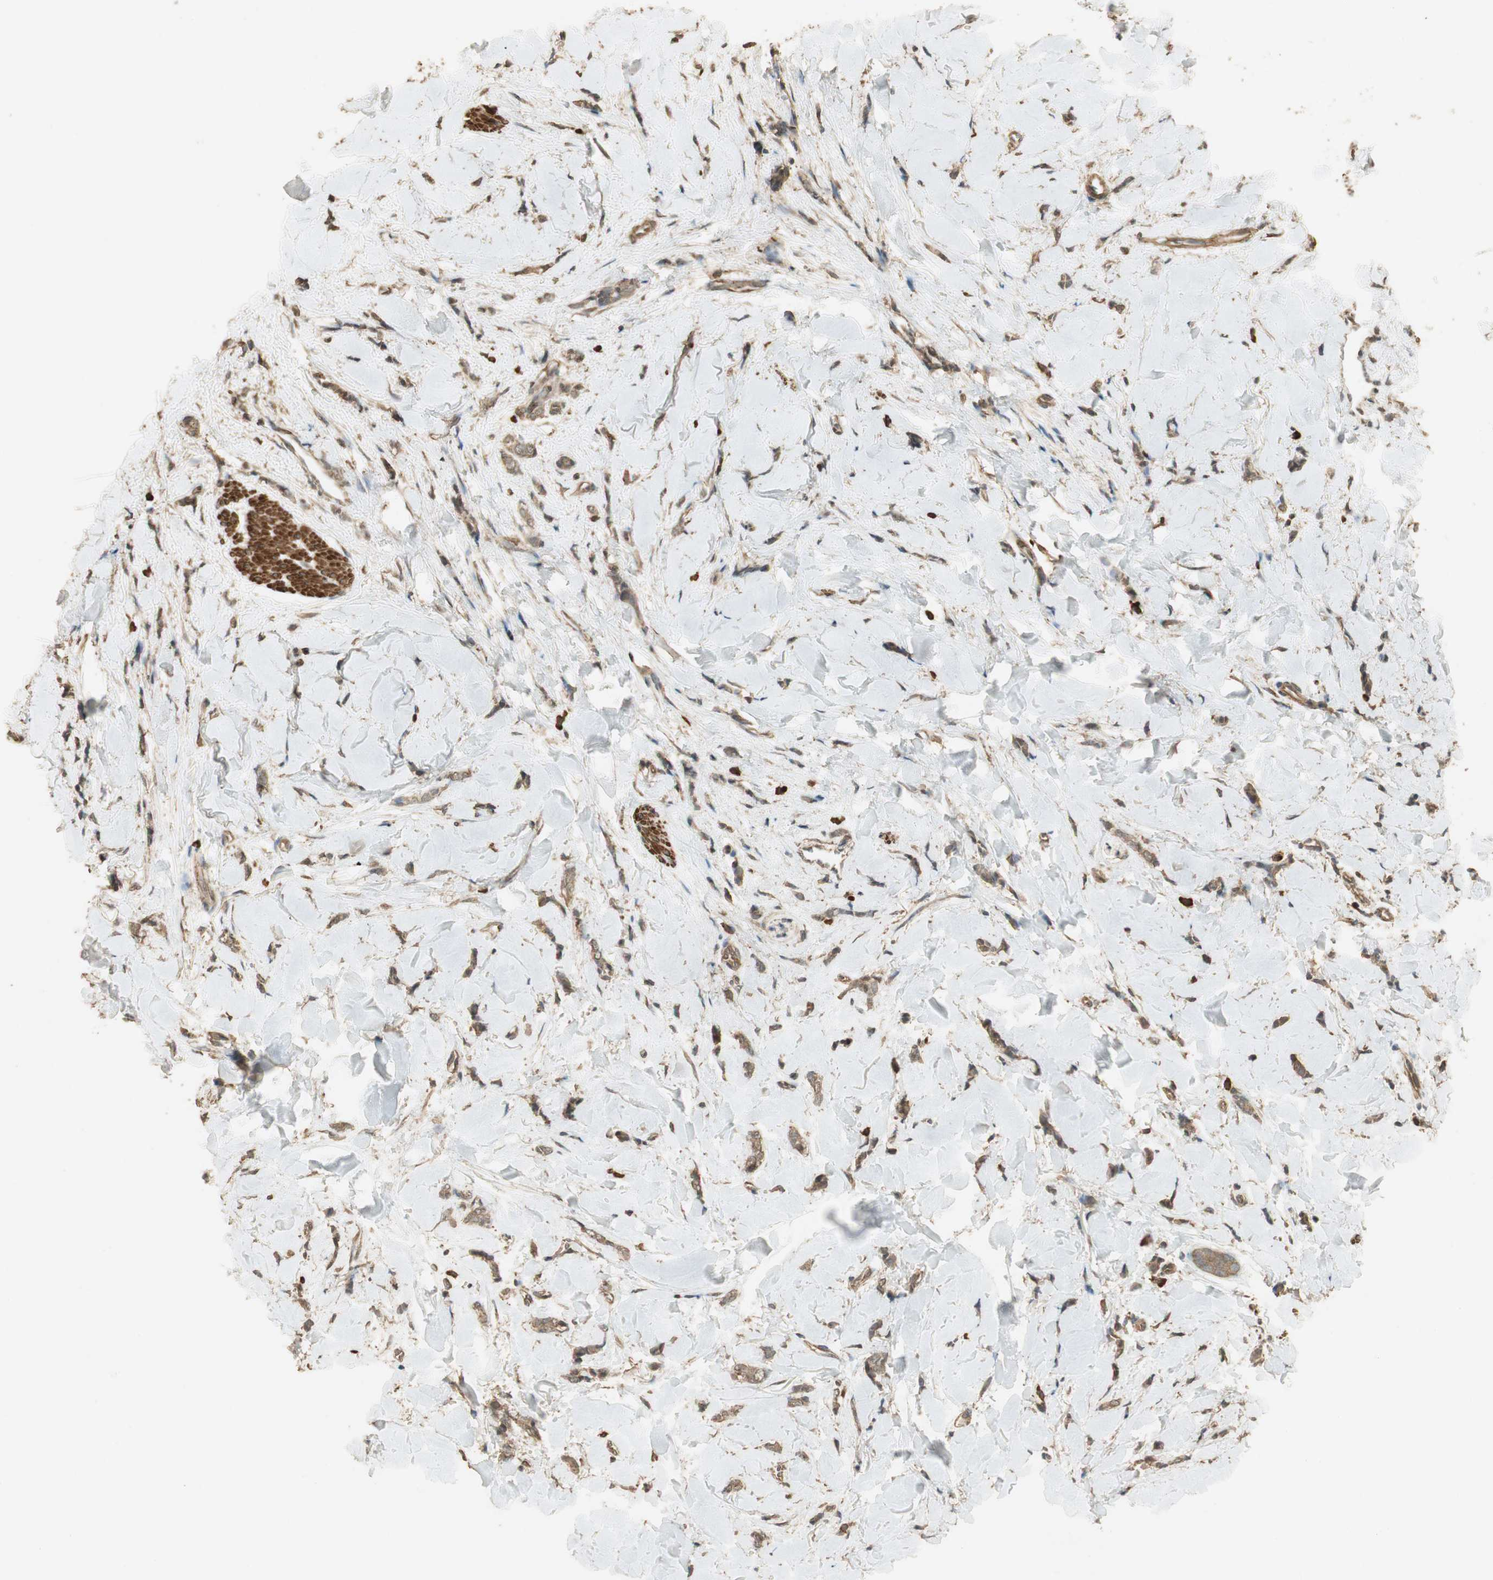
{"staining": {"intensity": "strong", "quantity": ">75%", "location": "cytoplasmic/membranous"}, "tissue": "breast cancer", "cell_type": "Tumor cells", "image_type": "cancer", "snomed": [{"axis": "morphology", "description": "Lobular carcinoma"}, {"axis": "topography", "description": "Skin"}, {"axis": "topography", "description": "Breast"}], "caption": "Strong cytoplasmic/membranous staining is seen in approximately >75% of tumor cells in breast cancer. (Stains: DAB in brown, nuclei in blue, Microscopy: brightfield microscopy at high magnification).", "gene": "USP2", "patient": {"sex": "female", "age": 46}}